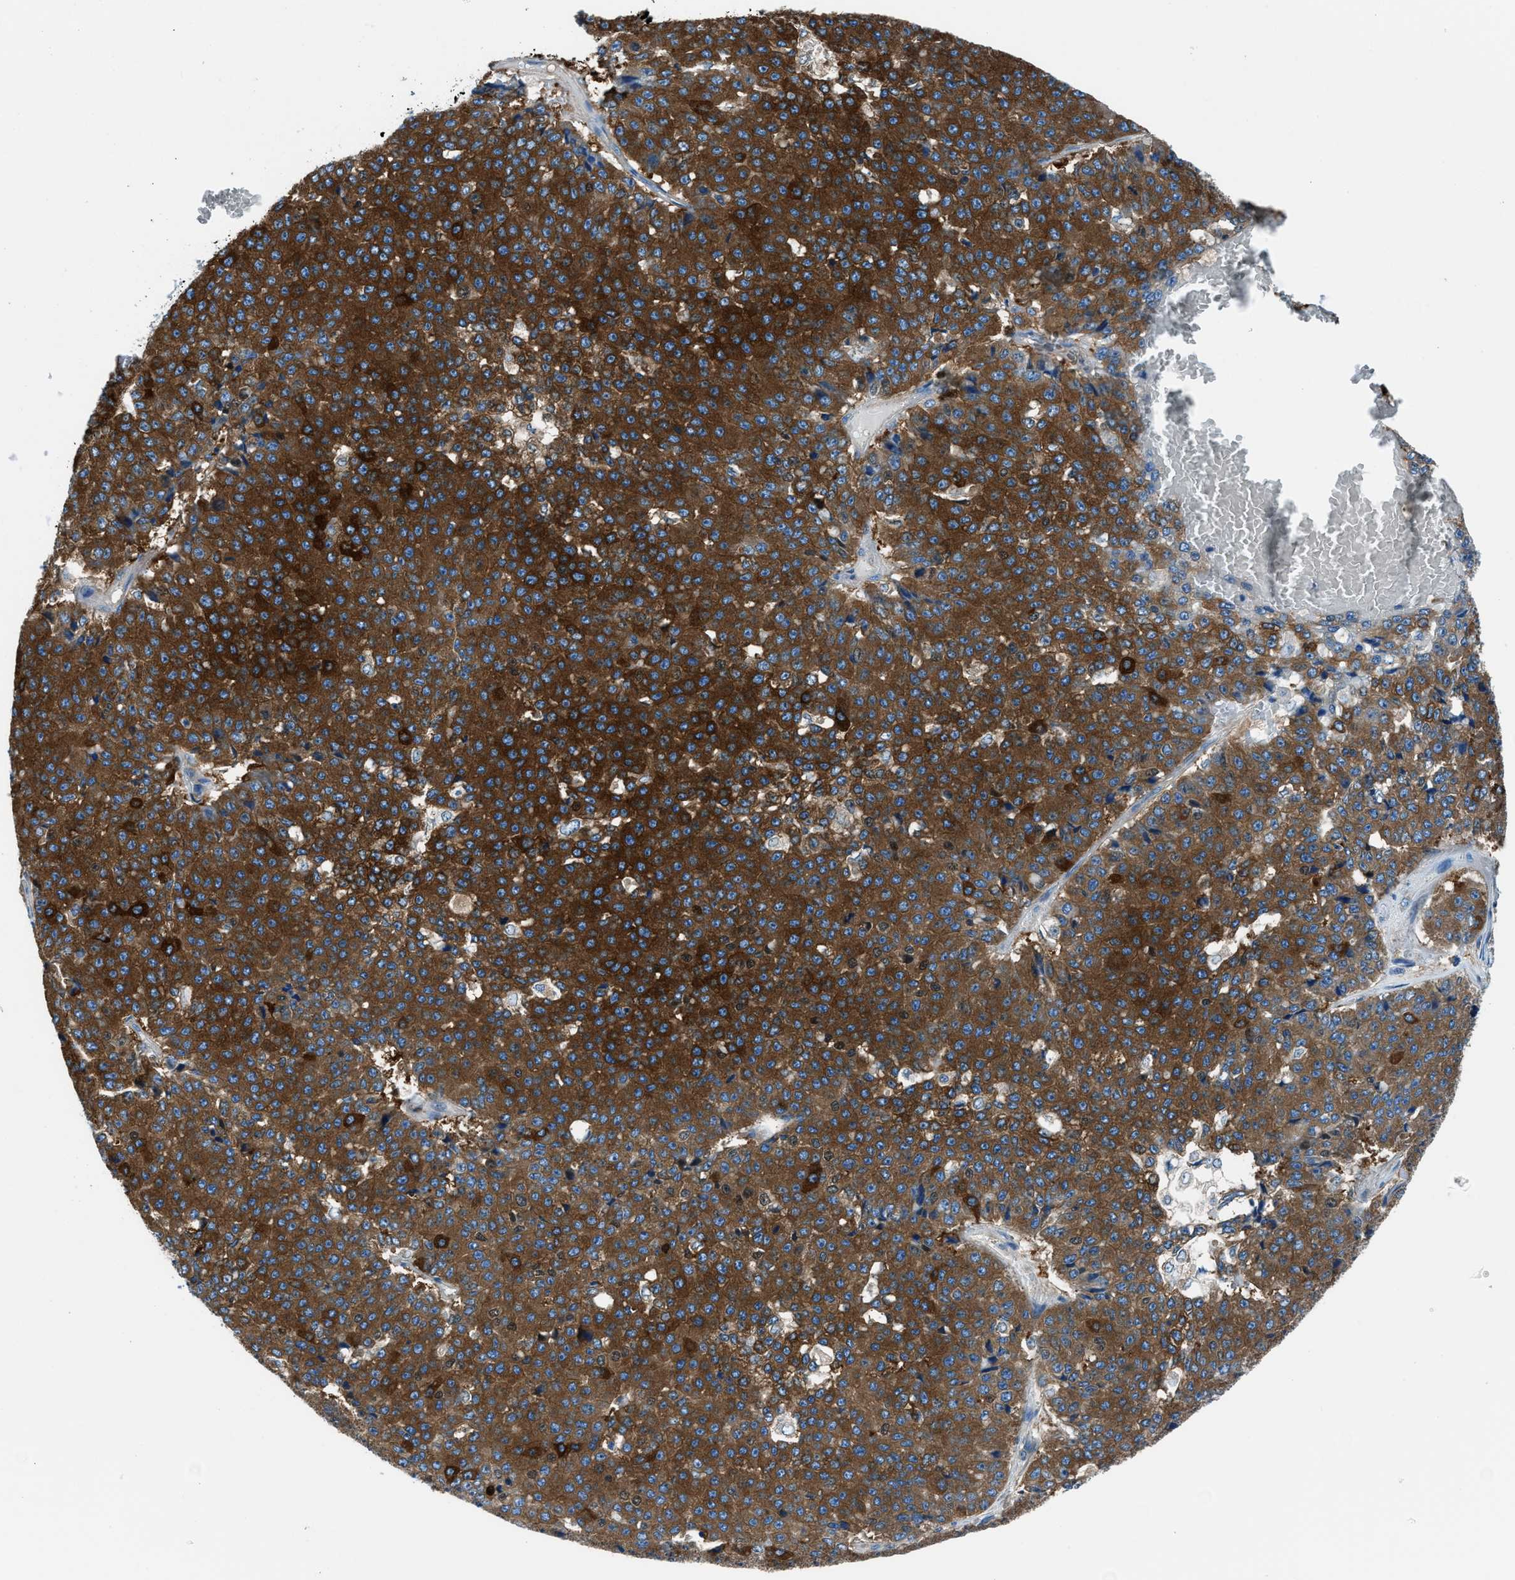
{"staining": {"intensity": "strong", "quantity": ">75%", "location": "cytoplasmic/membranous"}, "tissue": "pancreatic cancer", "cell_type": "Tumor cells", "image_type": "cancer", "snomed": [{"axis": "morphology", "description": "Adenocarcinoma, NOS"}, {"axis": "topography", "description": "Pancreas"}], "caption": "Tumor cells show high levels of strong cytoplasmic/membranous expression in about >75% of cells in human pancreatic cancer (adenocarcinoma).", "gene": "SARS1", "patient": {"sex": "male", "age": 50}}